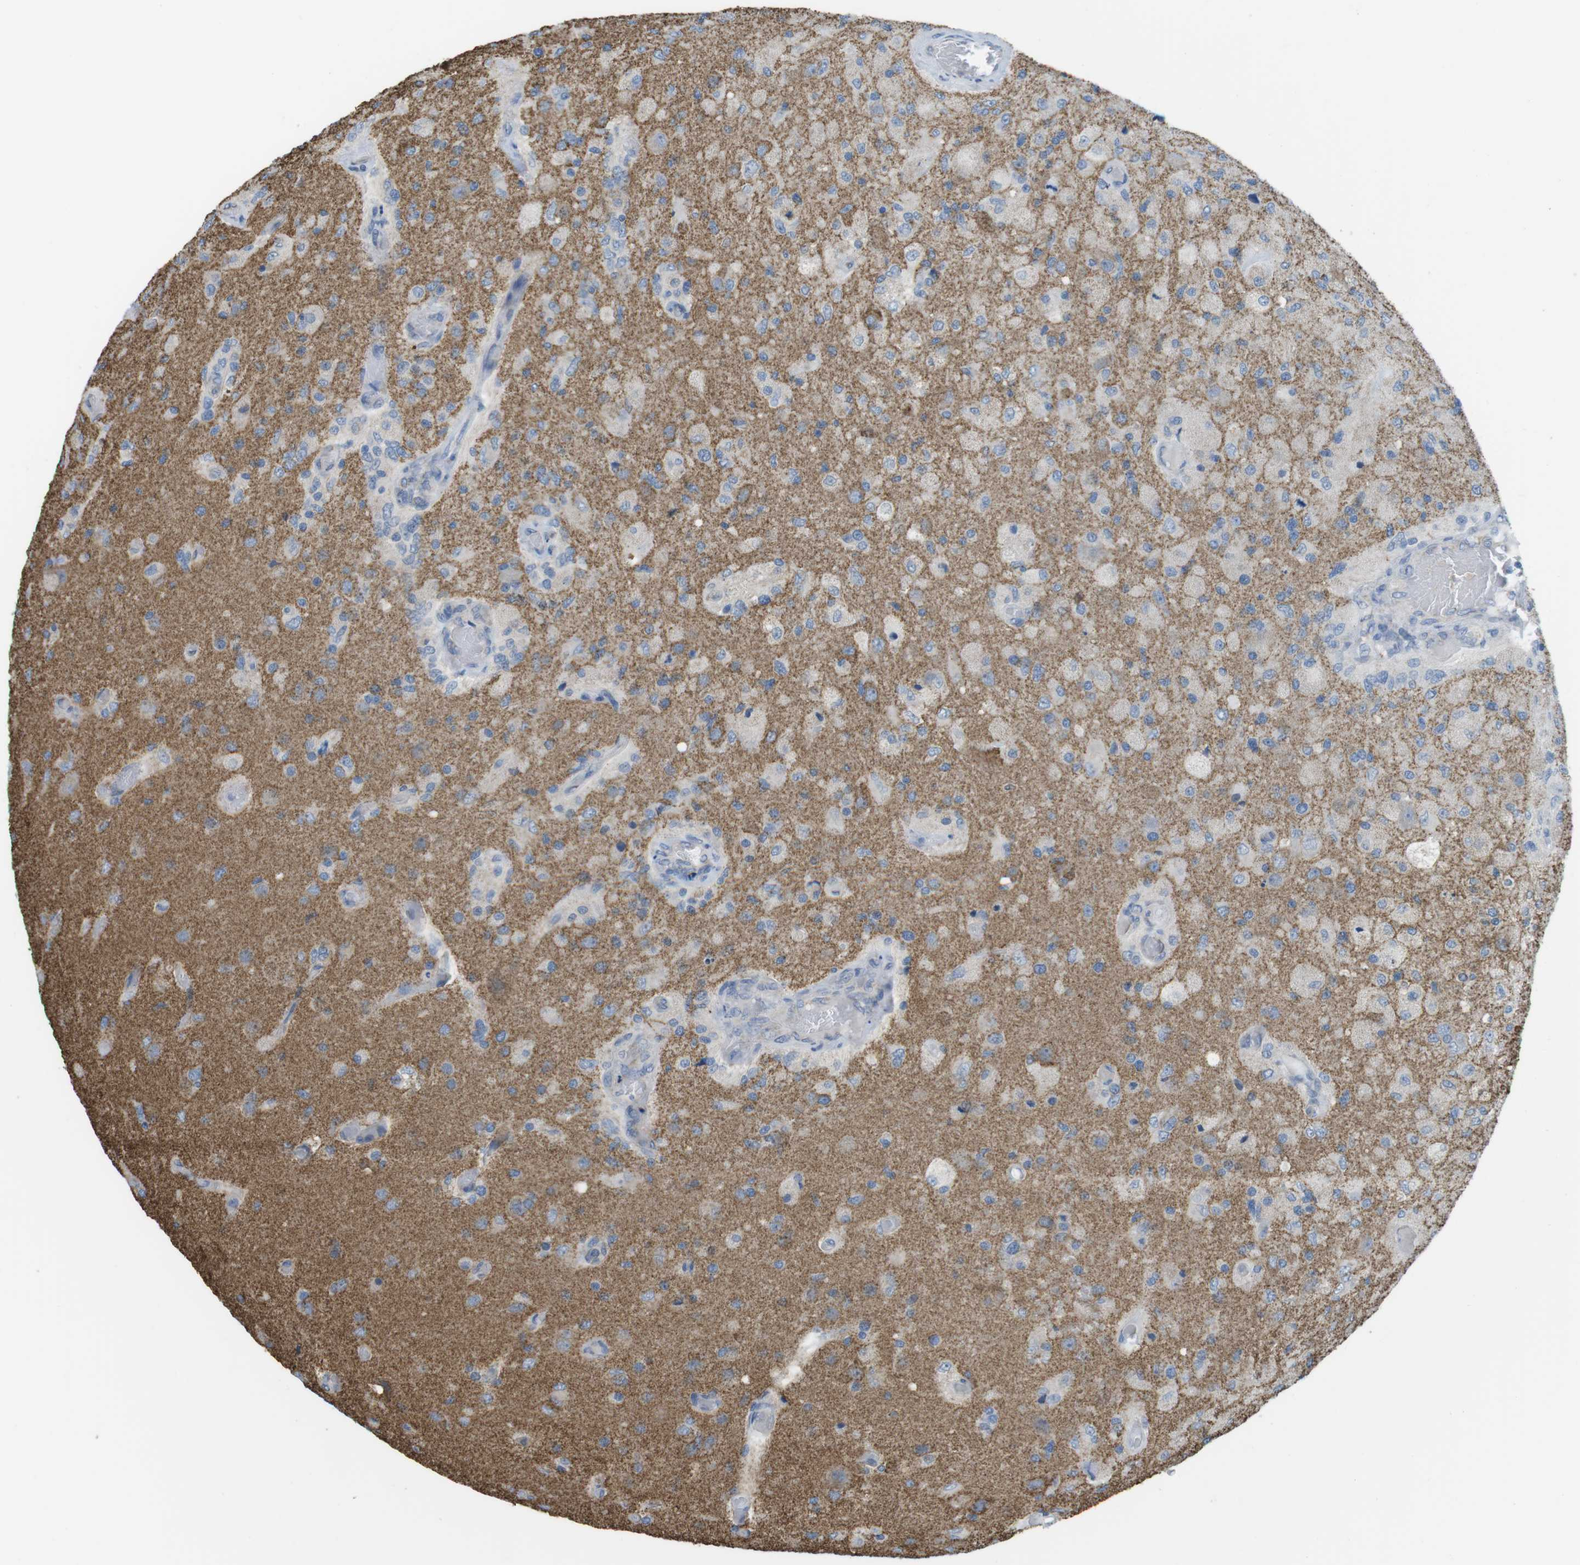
{"staining": {"intensity": "moderate", "quantity": "<25%", "location": "cytoplasmic/membranous"}, "tissue": "glioma", "cell_type": "Tumor cells", "image_type": "cancer", "snomed": [{"axis": "morphology", "description": "Normal tissue, NOS"}, {"axis": "morphology", "description": "Glioma, malignant, High grade"}, {"axis": "topography", "description": "Cerebral cortex"}], "caption": "Protein expression analysis of malignant glioma (high-grade) displays moderate cytoplasmic/membranous expression in about <25% of tumor cells.", "gene": "GRIK2", "patient": {"sex": "male", "age": 77}}